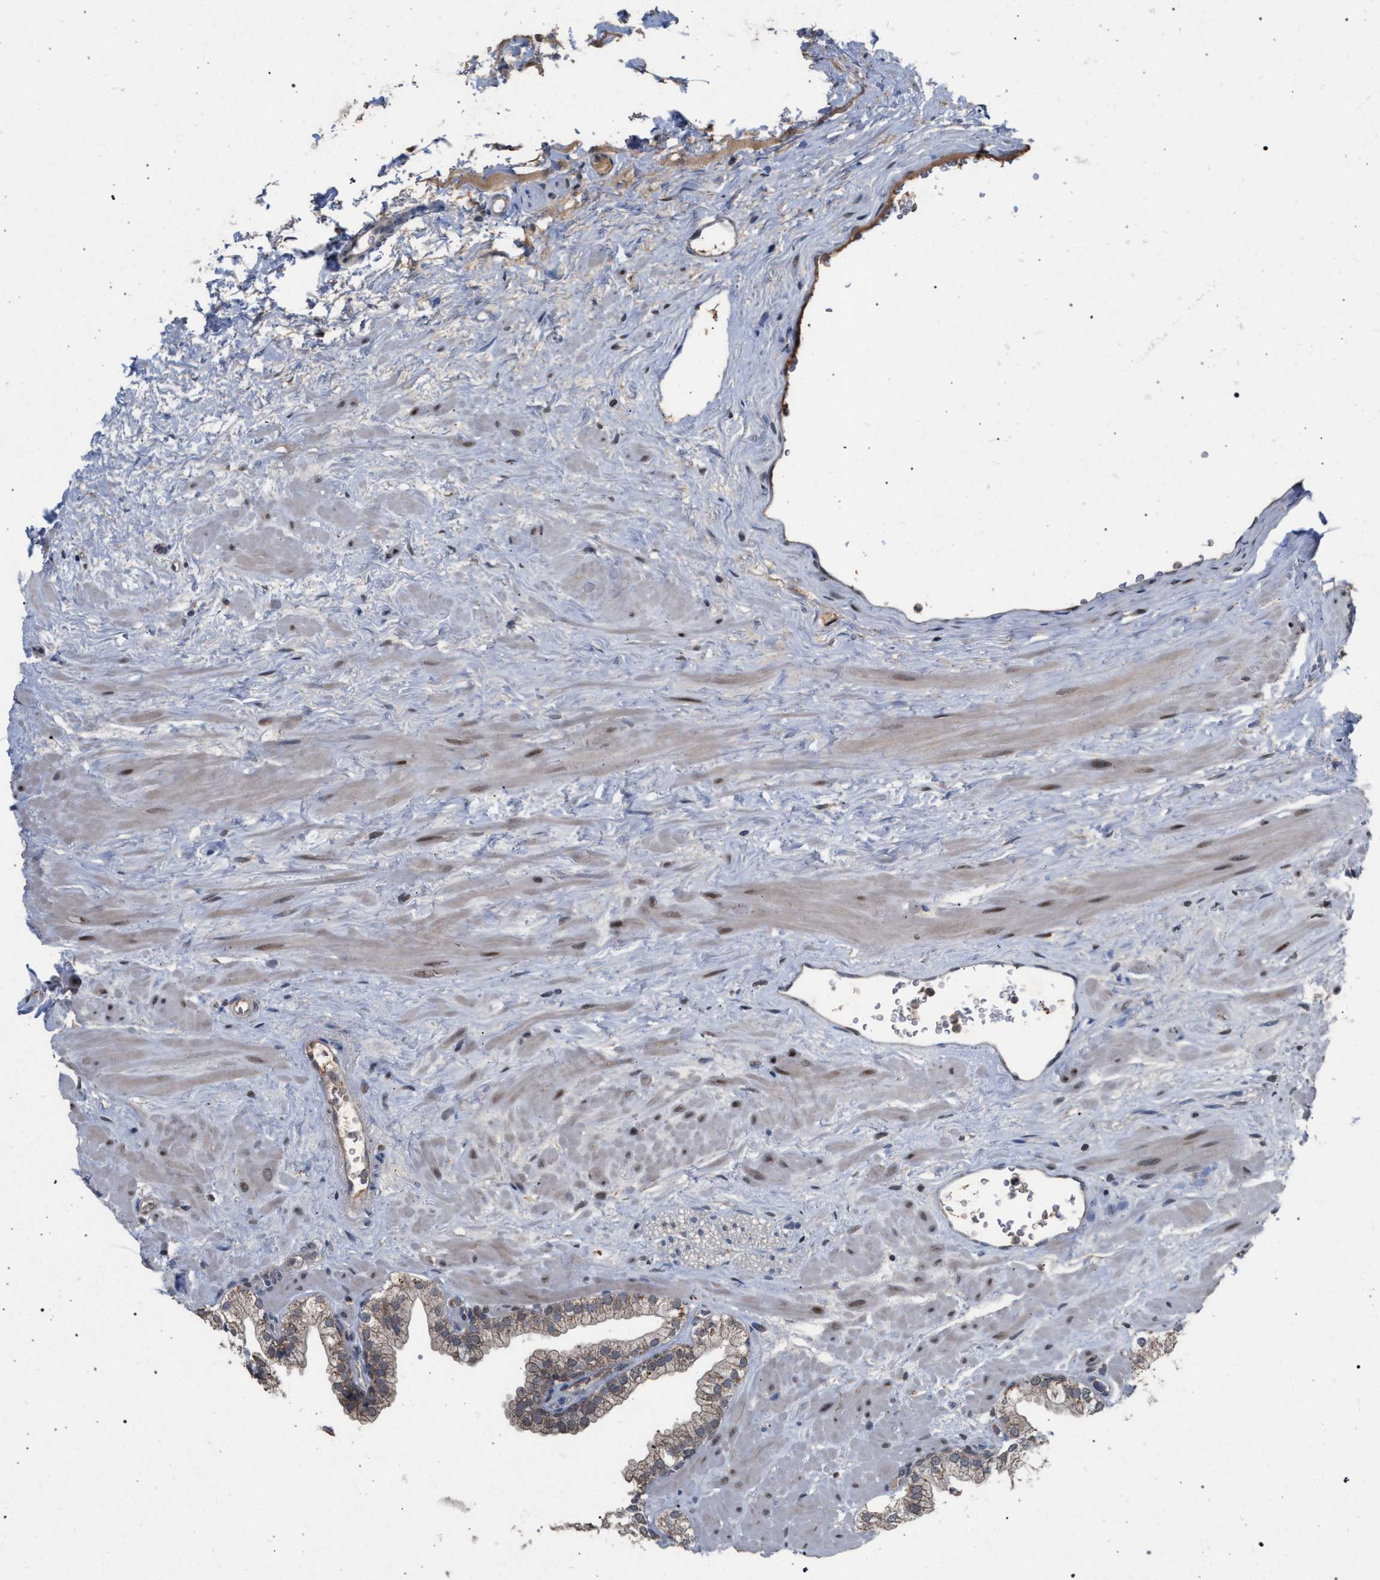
{"staining": {"intensity": "moderate", "quantity": "25%-75%", "location": "cytoplasmic/membranous"}, "tissue": "prostate", "cell_type": "Glandular cells", "image_type": "normal", "snomed": [{"axis": "morphology", "description": "Normal tissue, NOS"}, {"axis": "morphology", "description": "Urothelial carcinoma, Low grade"}, {"axis": "topography", "description": "Urinary bladder"}, {"axis": "topography", "description": "Prostate"}], "caption": "A brown stain highlights moderate cytoplasmic/membranous staining of a protein in glandular cells of benign prostate. The staining is performed using DAB brown chromogen to label protein expression. The nuclei are counter-stained blue using hematoxylin.", "gene": "TECPR1", "patient": {"sex": "male", "age": 60}}